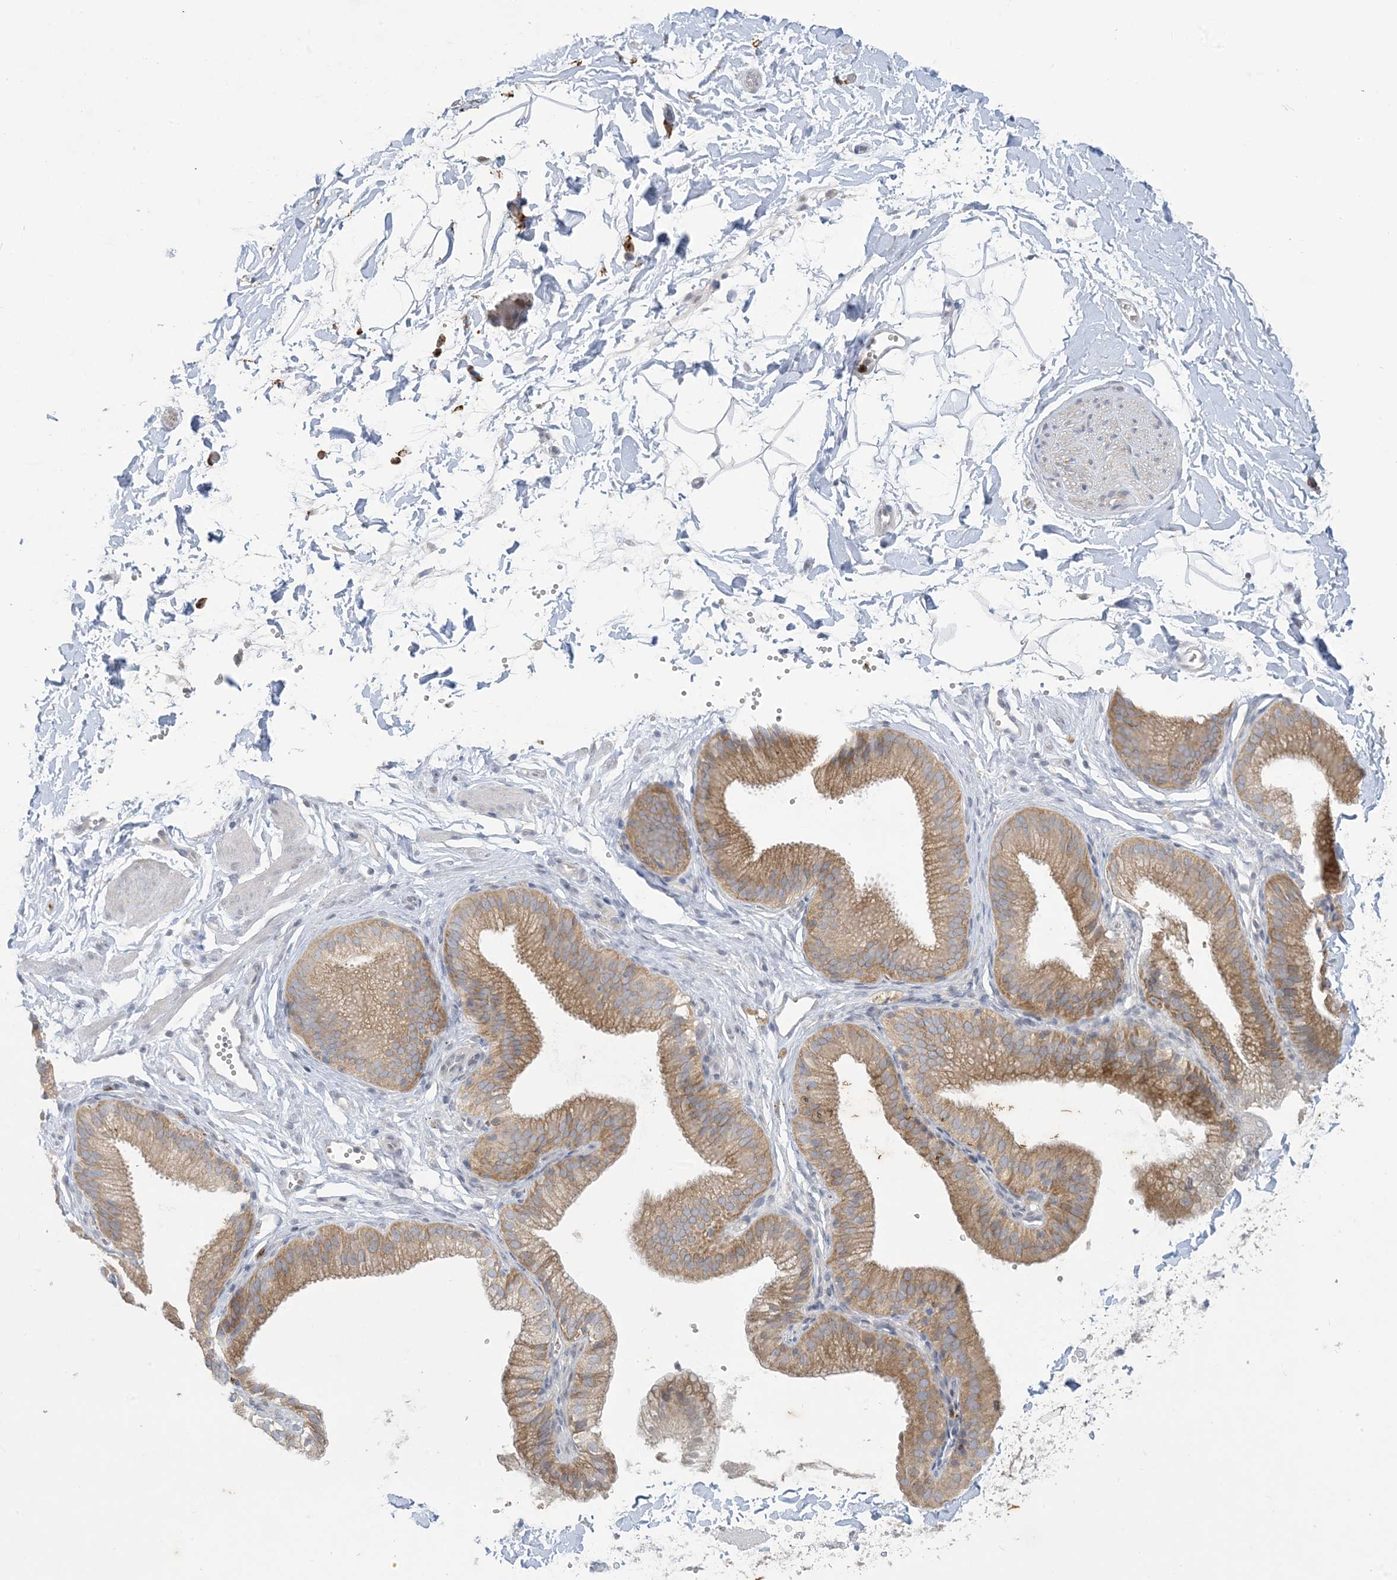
{"staining": {"intensity": "negative", "quantity": "none", "location": "none"}, "tissue": "adipose tissue", "cell_type": "Adipocytes", "image_type": "normal", "snomed": [{"axis": "morphology", "description": "Normal tissue, NOS"}, {"axis": "topography", "description": "Gallbladder"}, {"axis": "topography", "description": "Peripheral nerve tissue"}], "caption": "Protein analysis of unremarkable adipose tissue shows no significant staining in adipocytes. (Immunohistochemistry, brightfield microscopy, high magnification).", "gene": "KIF3A", "patient": {"sex": "male", "age": 38}}